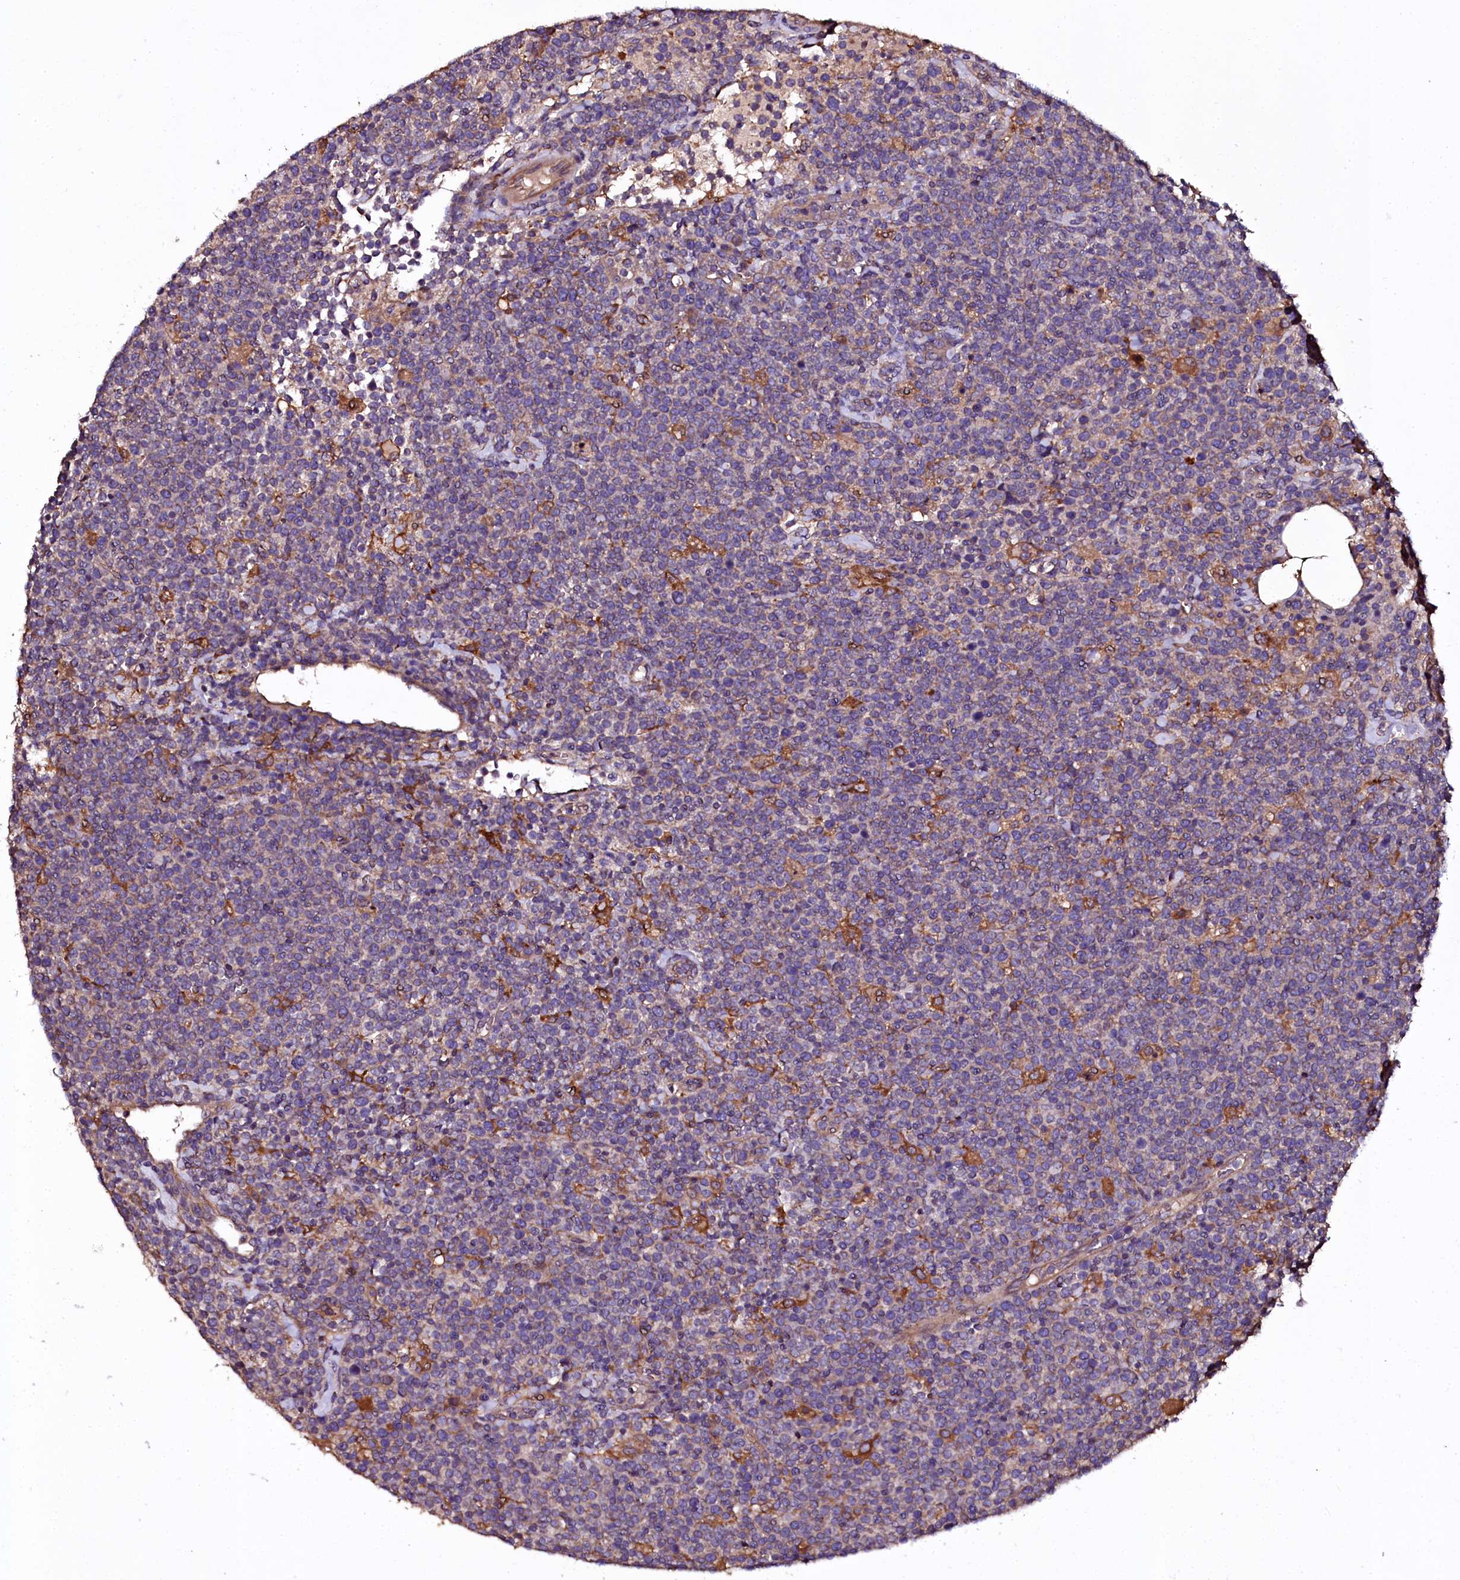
{"staining": {"intensity": "negative", "quantity": "none", "location": "none"}, "tissue": "lymphoma", "cell_type": "Tumor cells", "image_type": "cancer", "snomed": [{"axis": "morphology", "description": "Malignant lymphoma, non-Hodgkin's type, High grade"}, {"axis": "topography", "description": "Lymph node"}], "caption": "Histopathology image shows no significant protein staining in tumor cells of high-grade malignant lymphoma, non-Hodgkin's type.", "gene": "APPL2", "patient": {"sex": "male", "age": 61}}